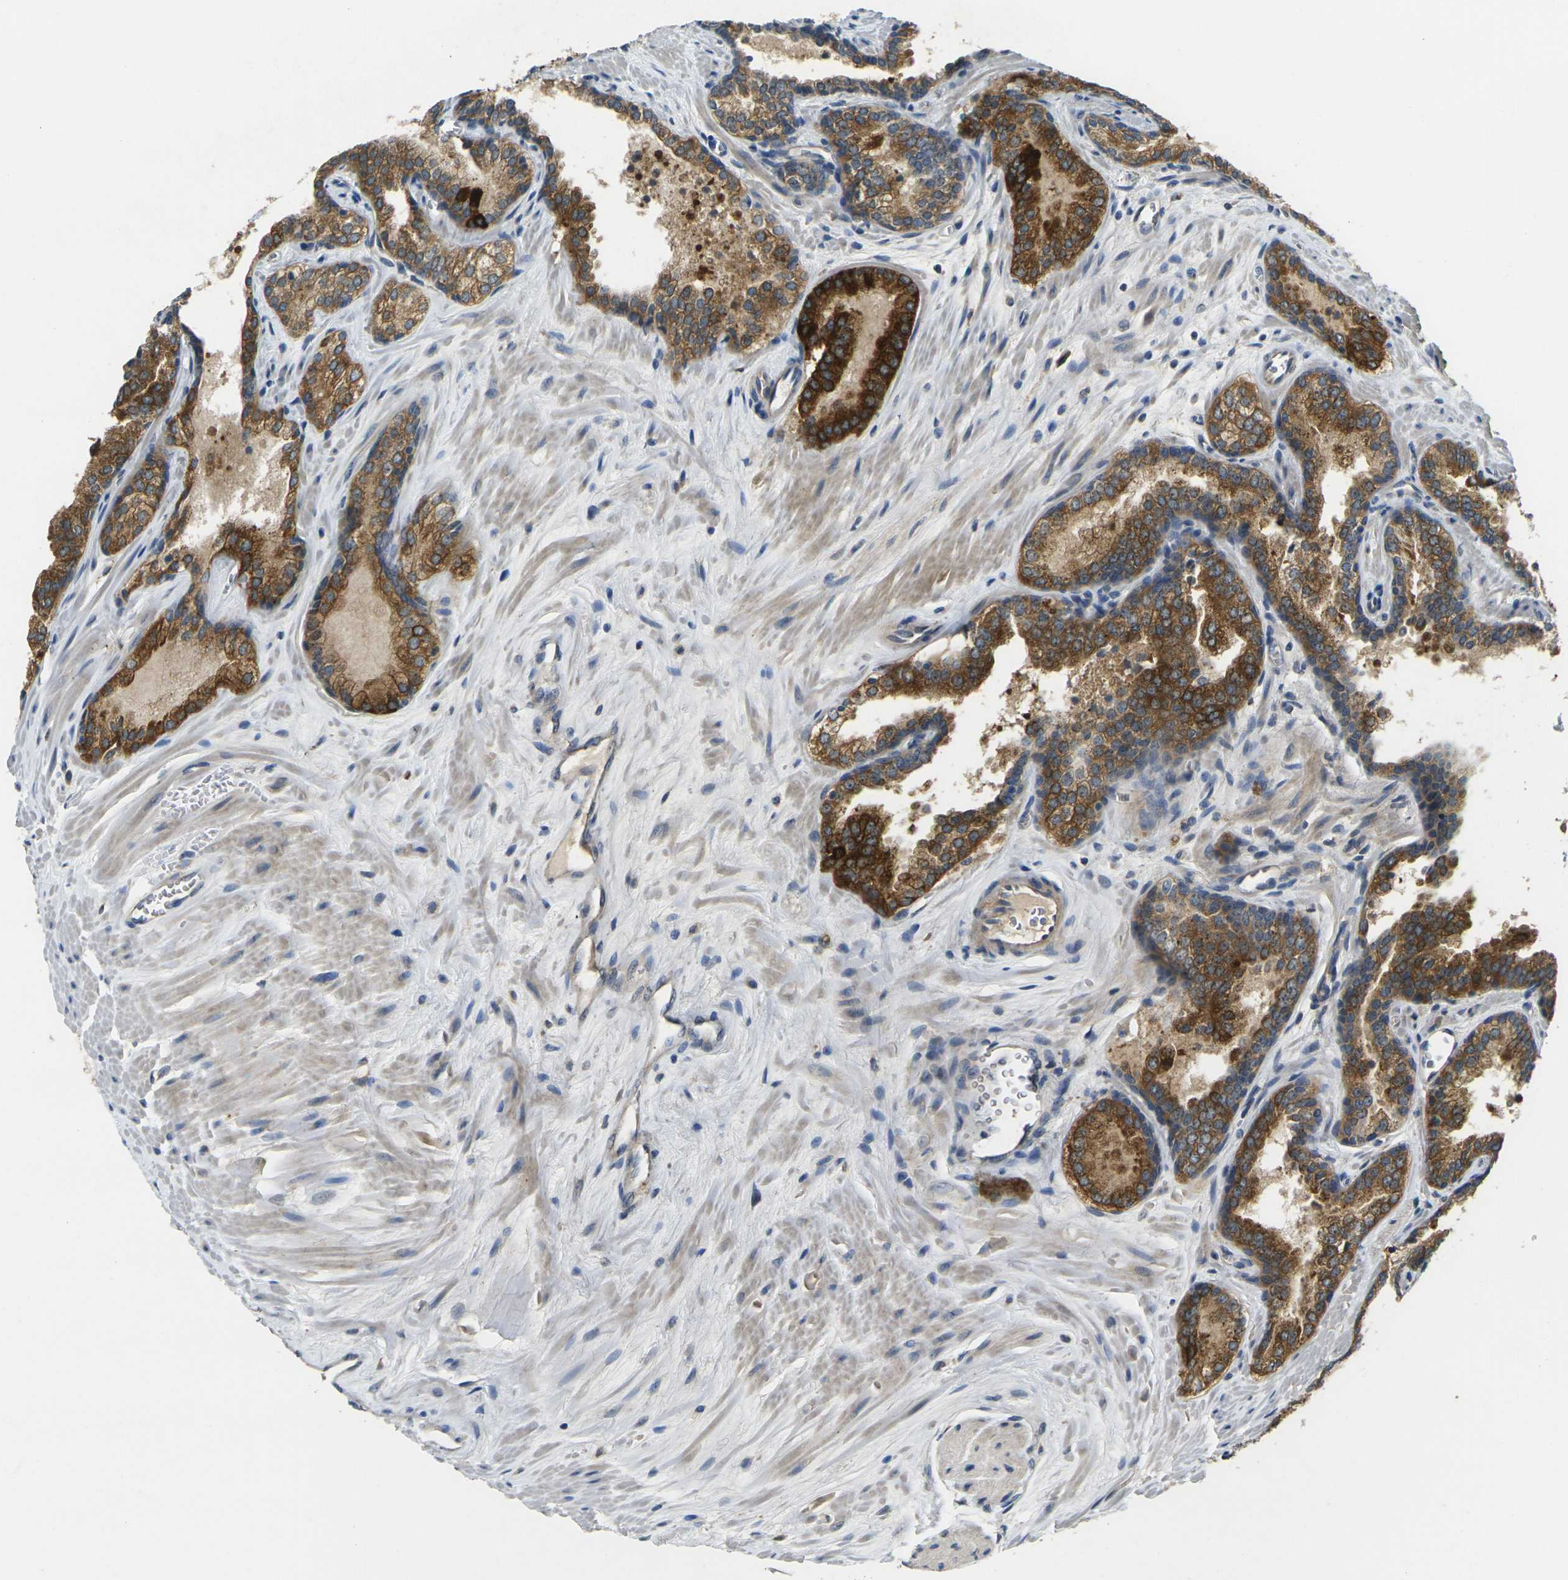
{"staining": {"intensity": "strong", "quantity": ">75%", "location": "cytoplasmic/membranous"}, "tissue": "prostate cancer", "cell_type": "Tumor cells", "image_type": "cancer", "snomed": [{"axis": "morphology", "description": "Adenocarcinoma, Low grade"}, {"axis": "topography", "description": "Prostate"}], "caption": "Protein expression analysis of human prostate cancer reveals strong cytoplasmic/membranous positivity in about >75% of tumor cells. The staining was performed using DAB (3,3'-diaminobenzidine) to visualize the protein expression in brown, while the nuclei were stained in blue with hematoxylin (Magnification: 20x).", "gene": "GNA12", "patient": {"sex": "male", "age": 60}}